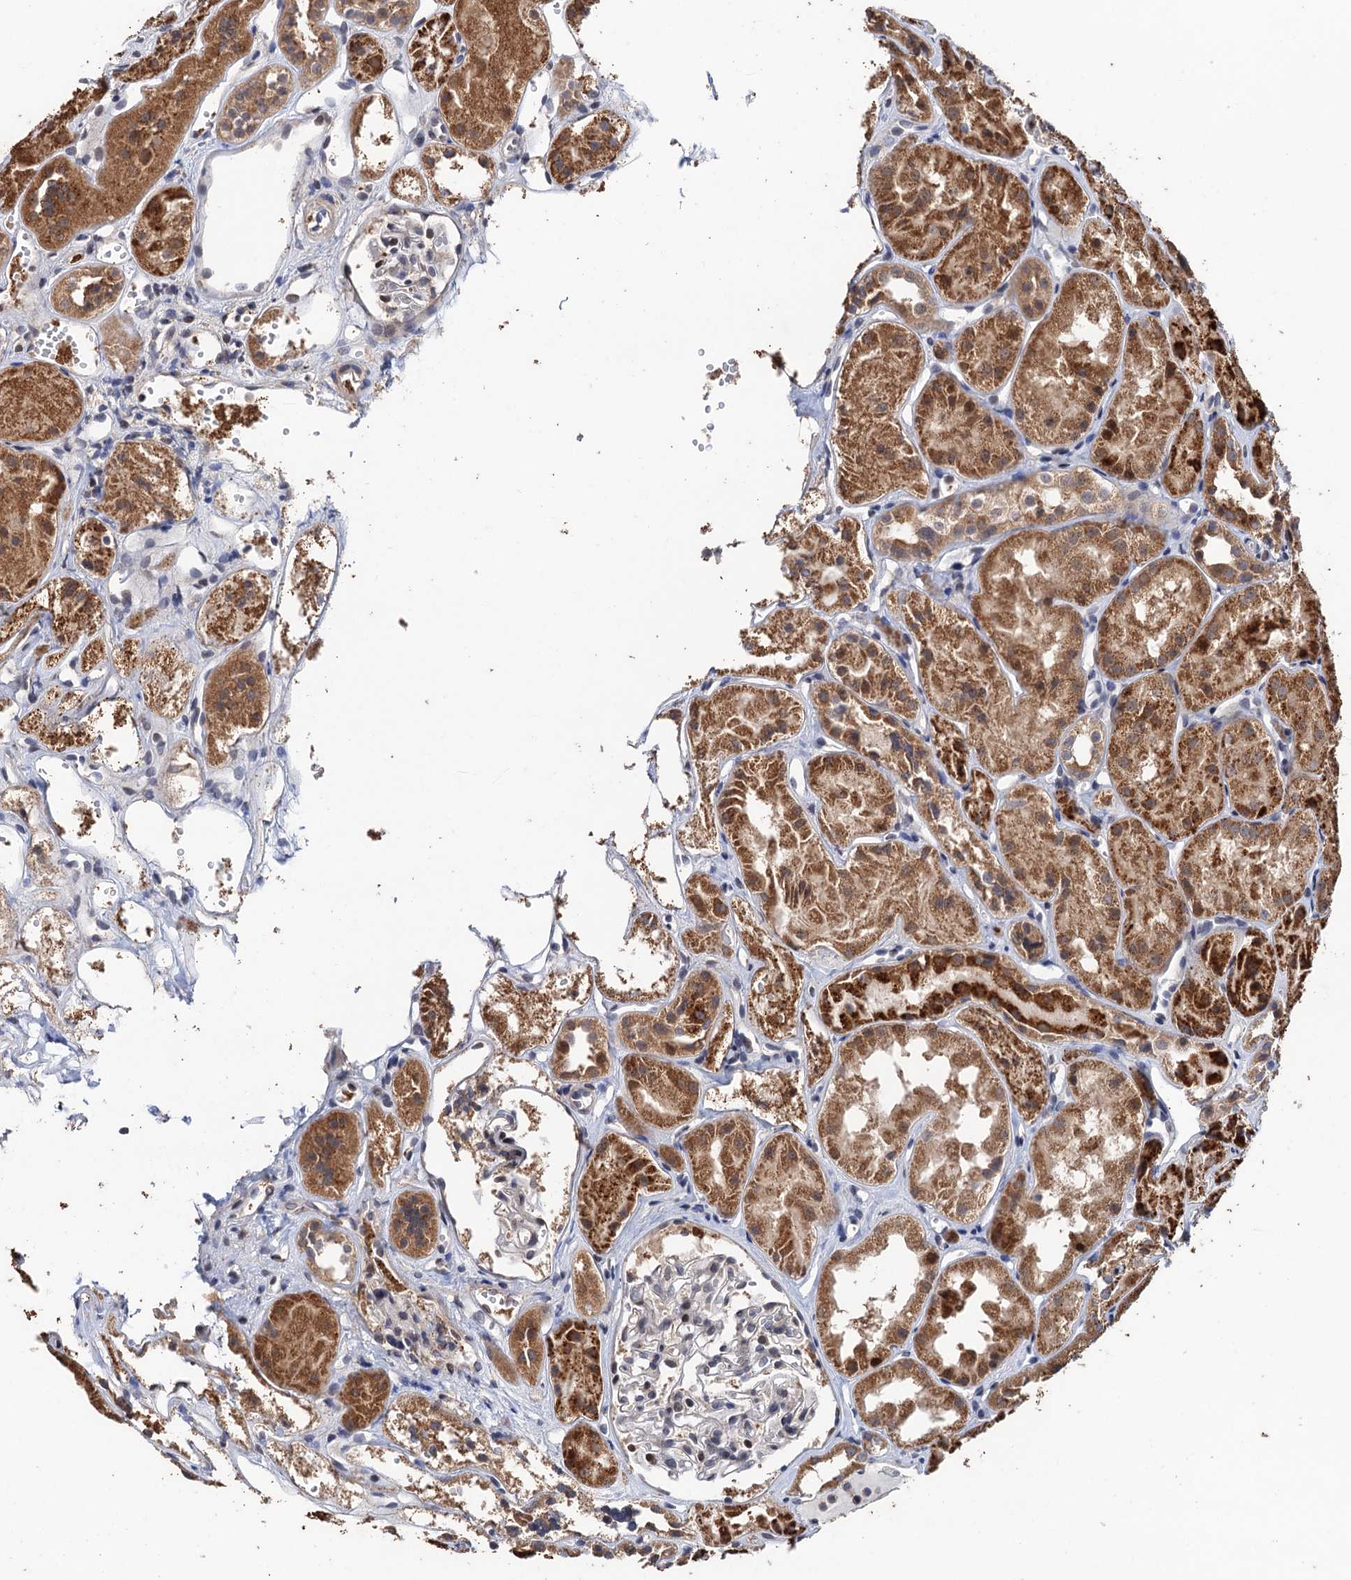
{"staining": {"intensity": "weak", "quantity": "25%-75%", "location": "nuclear"}, "tissue": "kidney", "cell_type": "Cells in glomeruli", "image_type": "normal", "snomed": [{"axis": "morphology", "description": "Normal tissue, NOS"}, {"axis": "topography", "description": "Kidney"}], "caption": "Approximately 25%-75% of cells in glomeruli in unremarkable kidney demonstrate weak nuclear protein expression as visualized by brown immunohistochemical staining.", "gene": "BMERB1", "patient": {"sex": "male", "age": 16}}